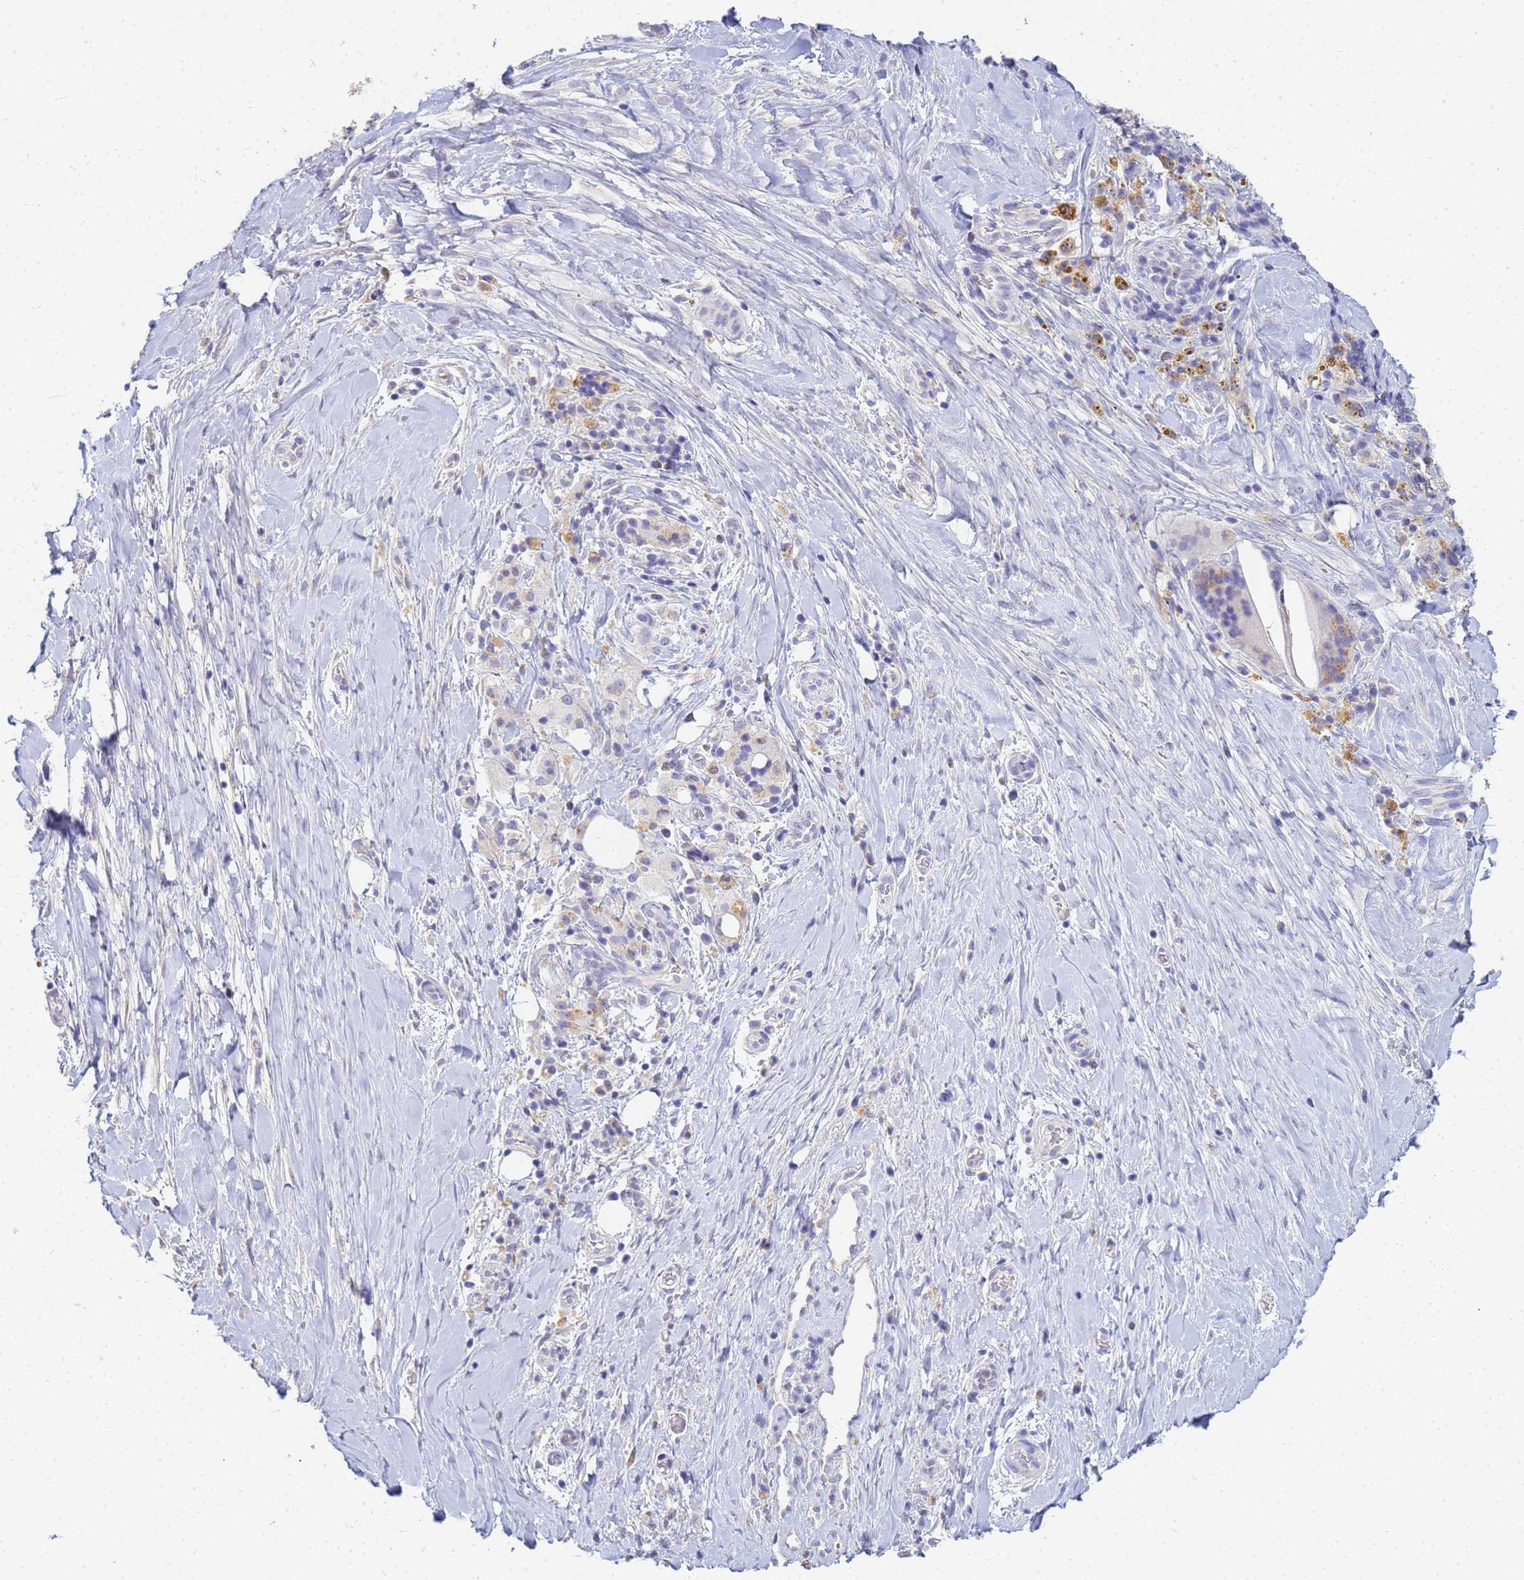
{"staining": {"intensity": "negative", "quantity": "none", "location": "none"}, "tissue": "pancreatic cancer", "cell_type": "Tumor cells", "image_type": "cancer", "snomed": [{"axis": "morphology", "description": "Adenocarcinoma, NOS"}, {"axis": "topography", "description": "Pancreas"}], "caption": "This is an IHC image of human pancreatic cancer. There is no expression in tumor cells.", "gene": "B3GNT8", "patient": {"sex": "male", "age": 58}}